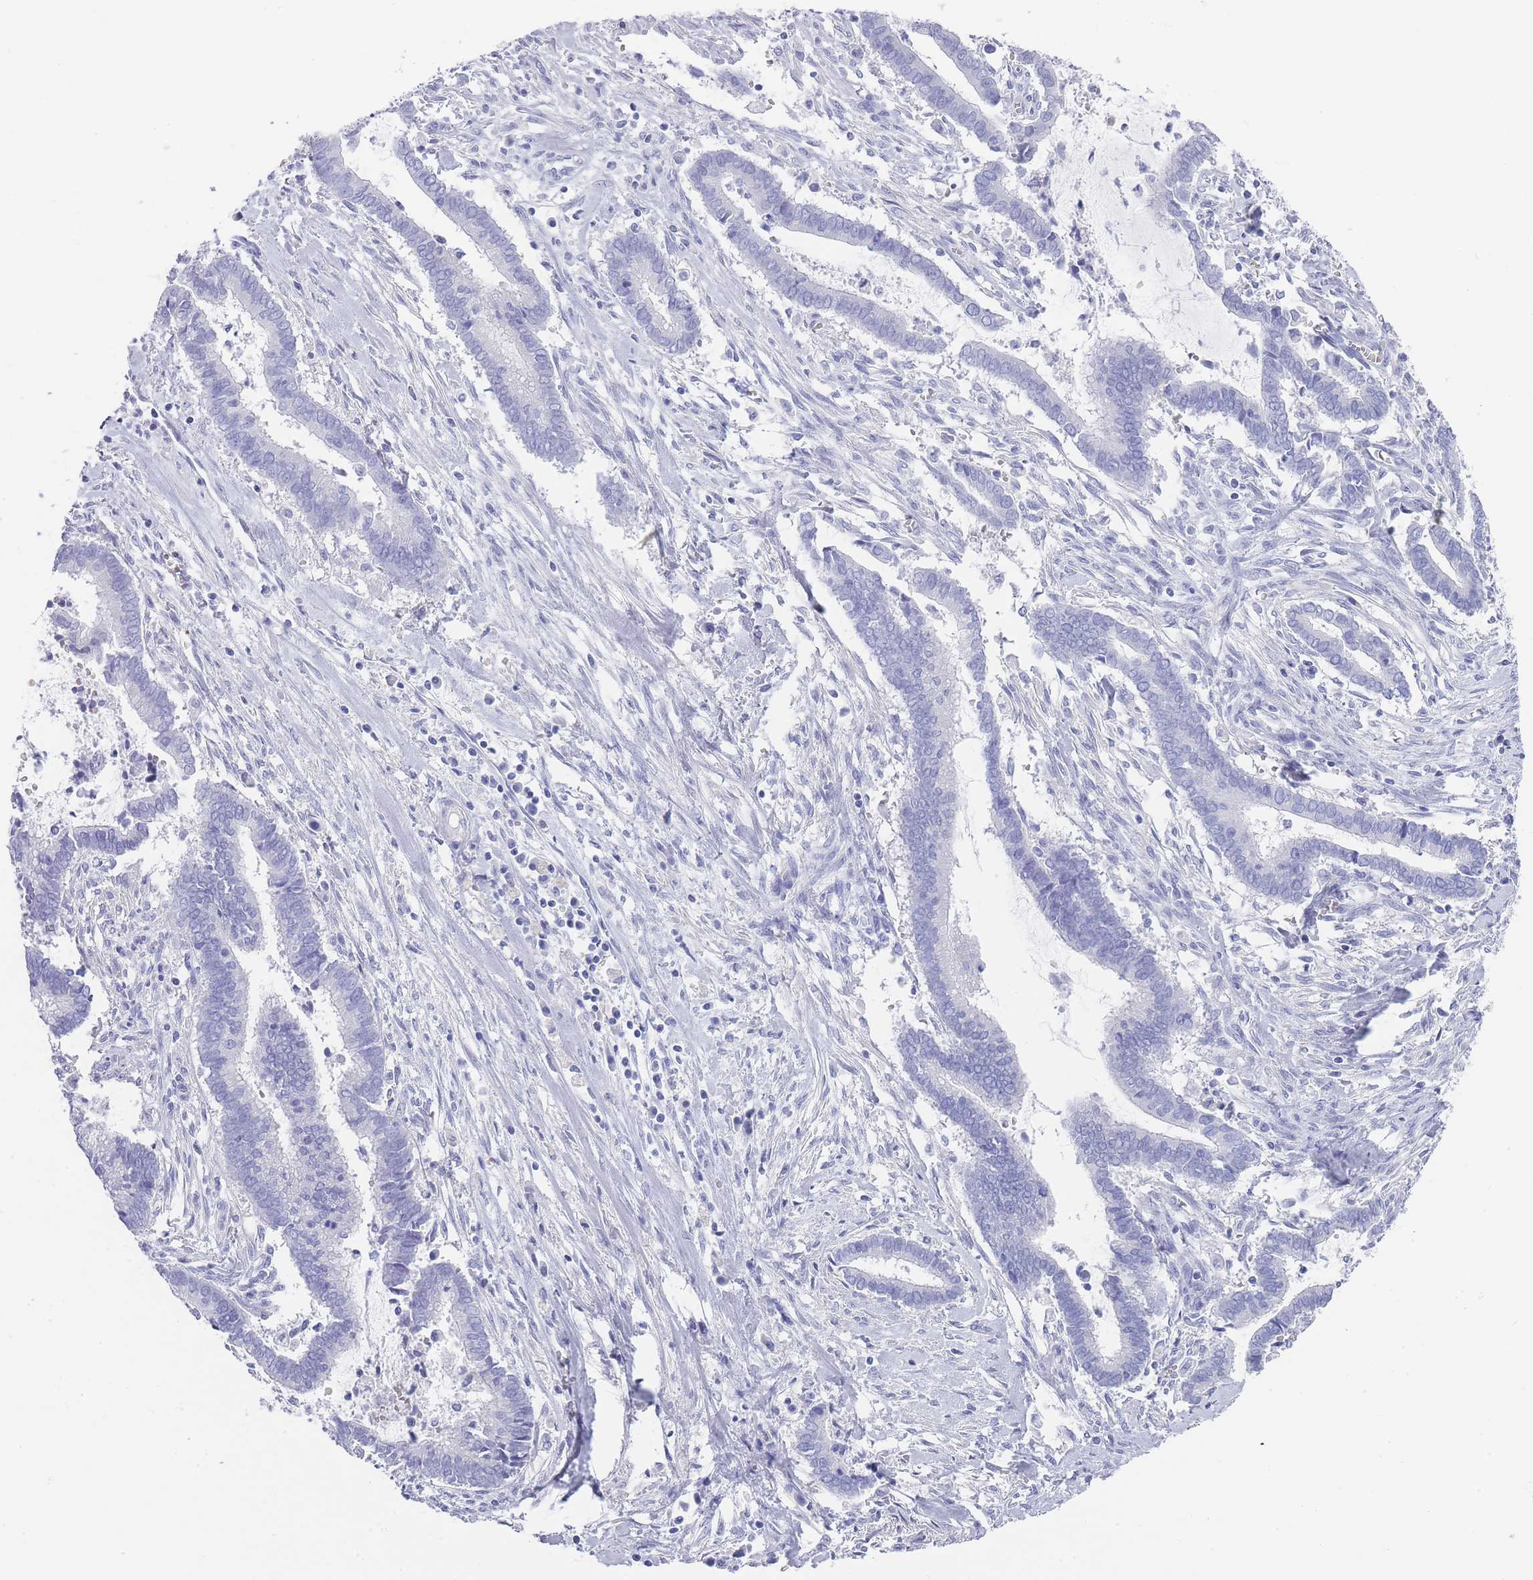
{"staining": {"intensity": "negative", "quantity": "none", "location": "none"}, "tissue": "cervical cancer", "cell_type": "Tumor cells", "image_type": "cancer", "snomed": [{"axis": "morphology", "description": "Adenocarcinoma, NOS"}, {"axis": "topography", "description": "Cervix"}], "caption": "DAB immunohistochemical staining of cervical adenocarcinoma displays no significant expression in tumor cells.", "gene": "RAB2B", "patient": {"sex": "female", "age": 44}}